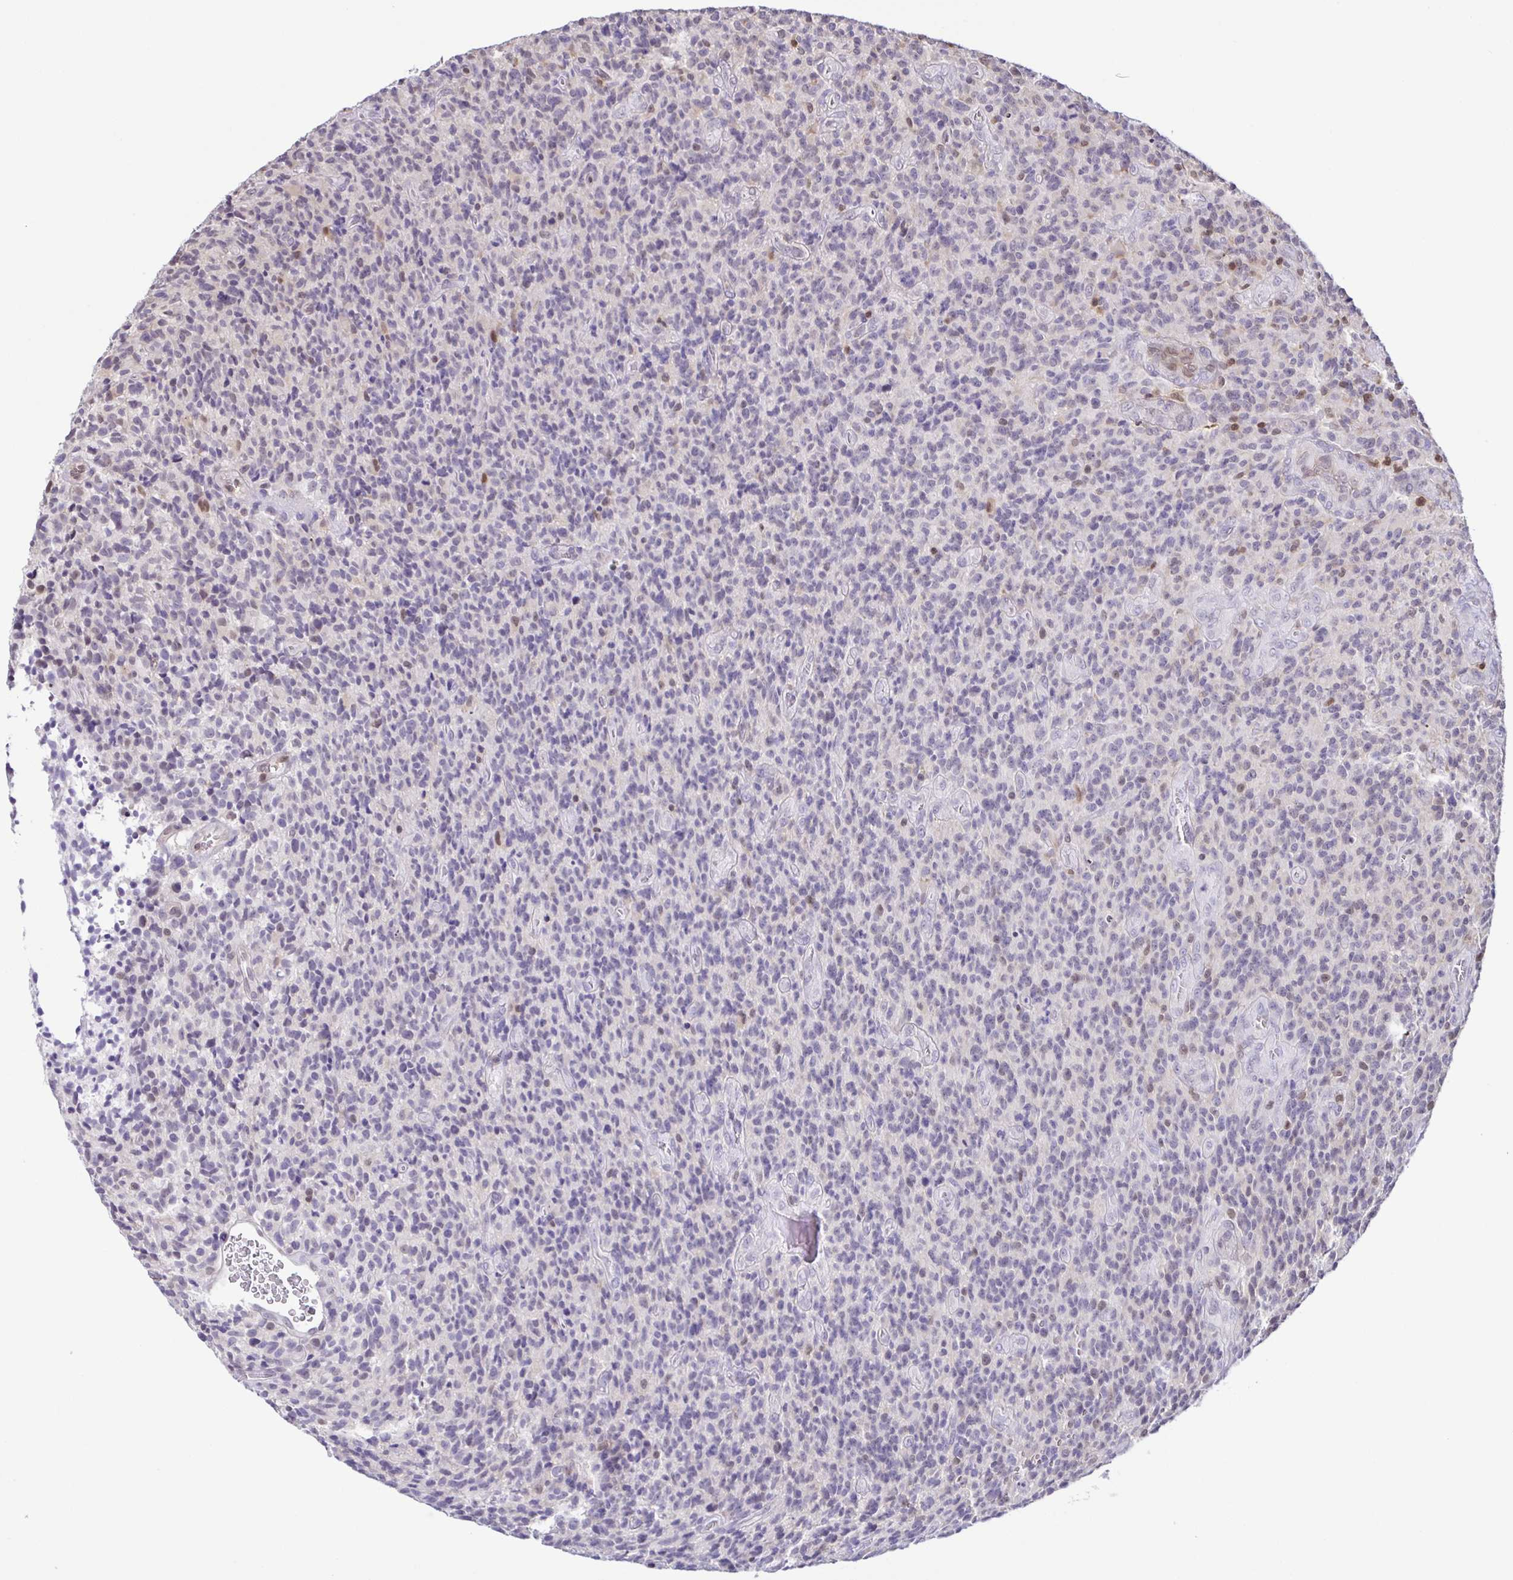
{"staining": {"intensity": "negative", "quantity": "none", "location": "none"}, "tissue": "glioma", "cell_type": "Tumor cells", "image_type": "cancer", "snomed": [{"axis": "morphology", "description": "Glioma, malignant, High grade"}, {"axis": "topography", "description": "Brain"}], "caption": "Tumor cells are negative for protein expression in human glioma. (Immunohistochemistry, brightfield microscopy, high magnification).", "gene": "PSMB9", "patient": {"sex": "male", "age": 76}}